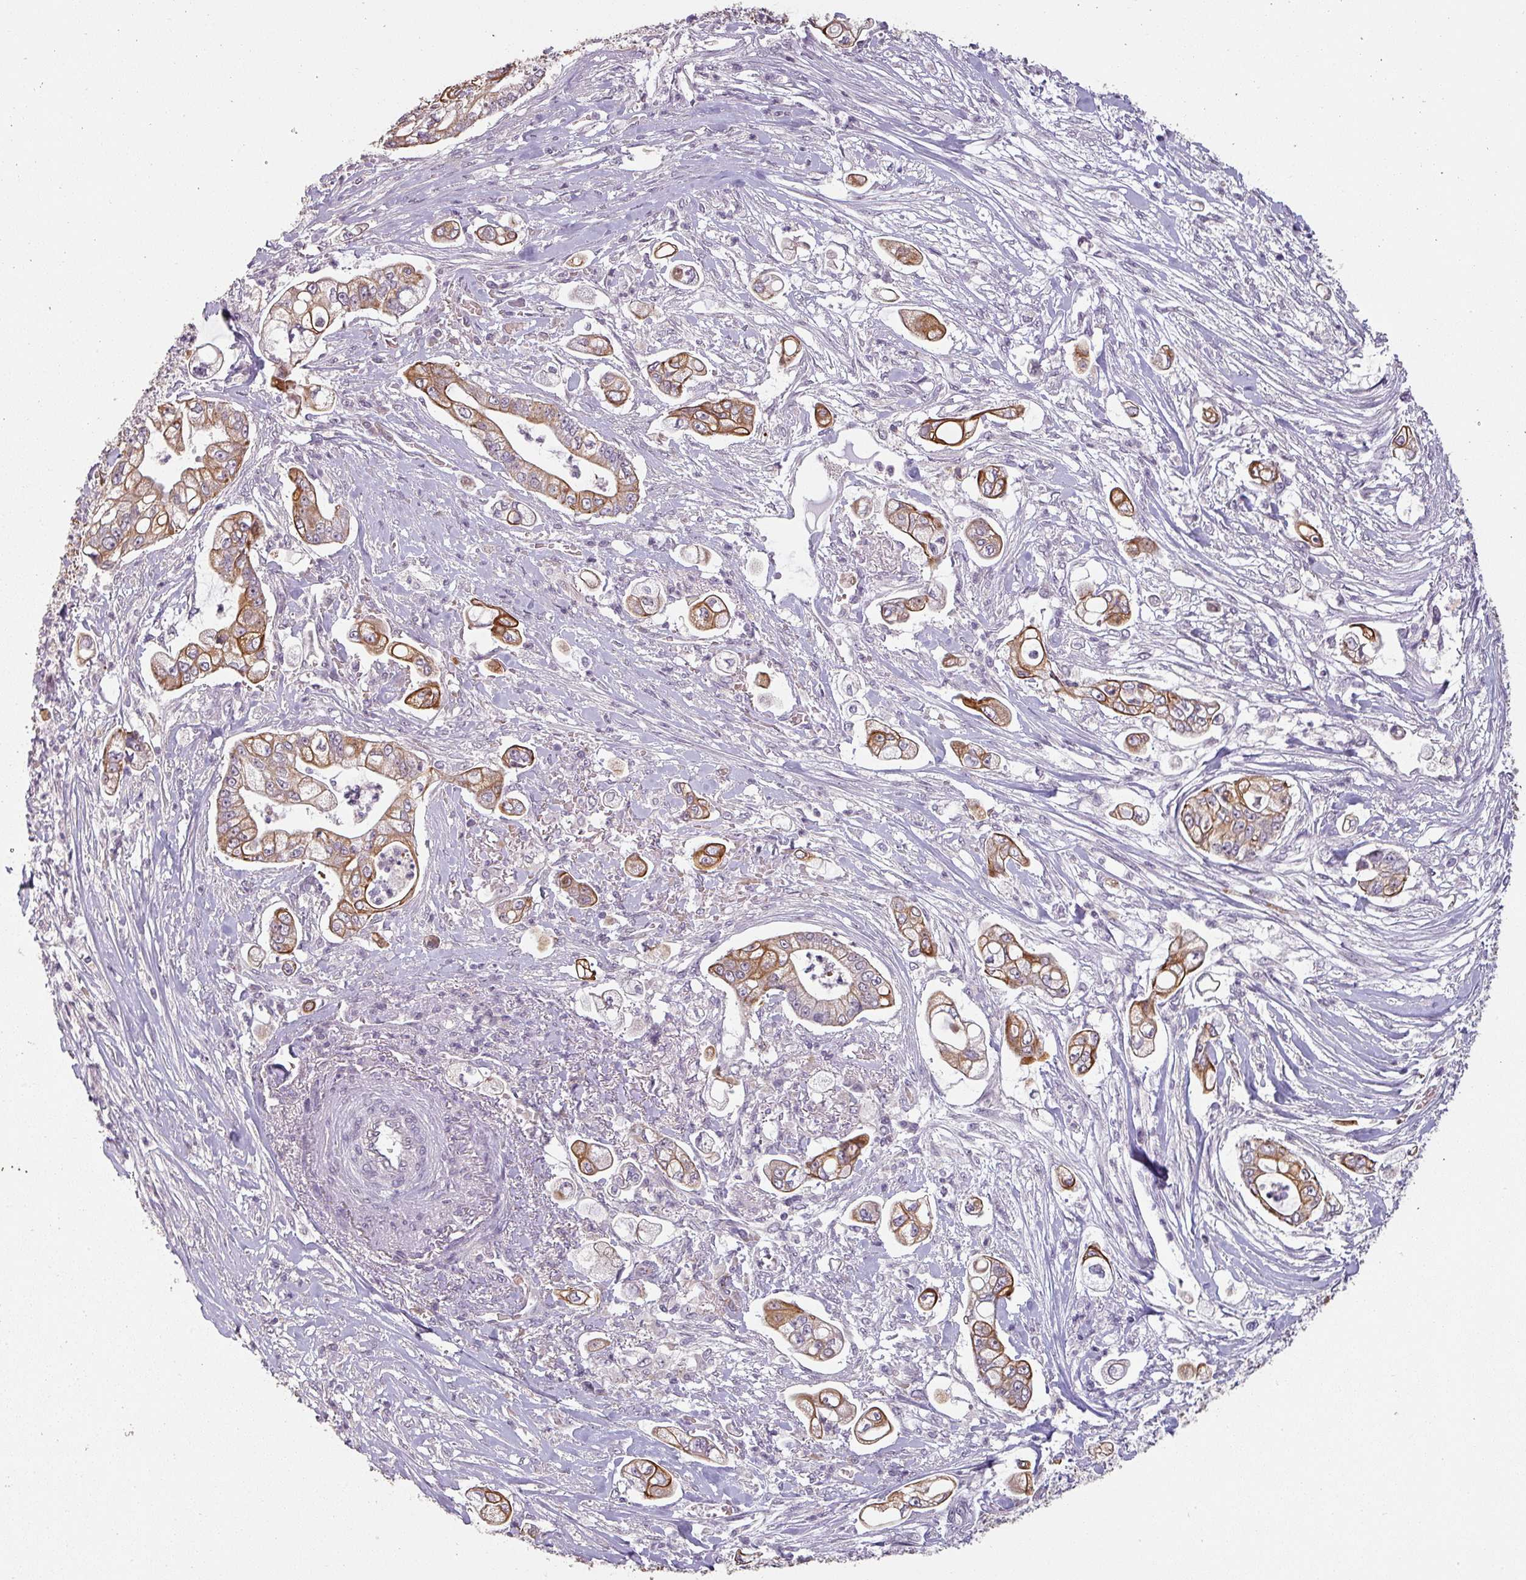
{"staining": {"intensity": "strong", "quantity": ">75%", "location": "cytoplasmic/membranous"}, "tissue": "pancreatic cancer", "cell_type": "Tumor cells", "image_type": "cancer", "snomed": [{"axis": "morphology", "description": "Adenocarcinoma, NOS"}, {"axis": "topography", "description": "Pancreas"}], "caption": "Strong cytoplasmic/membranous positivity is seen in approximately >75% of tumor cells in pancreatic adenocarcinoma.", "gene": "LYPLA1", "patient": {"sex": "female", "age": 69}}